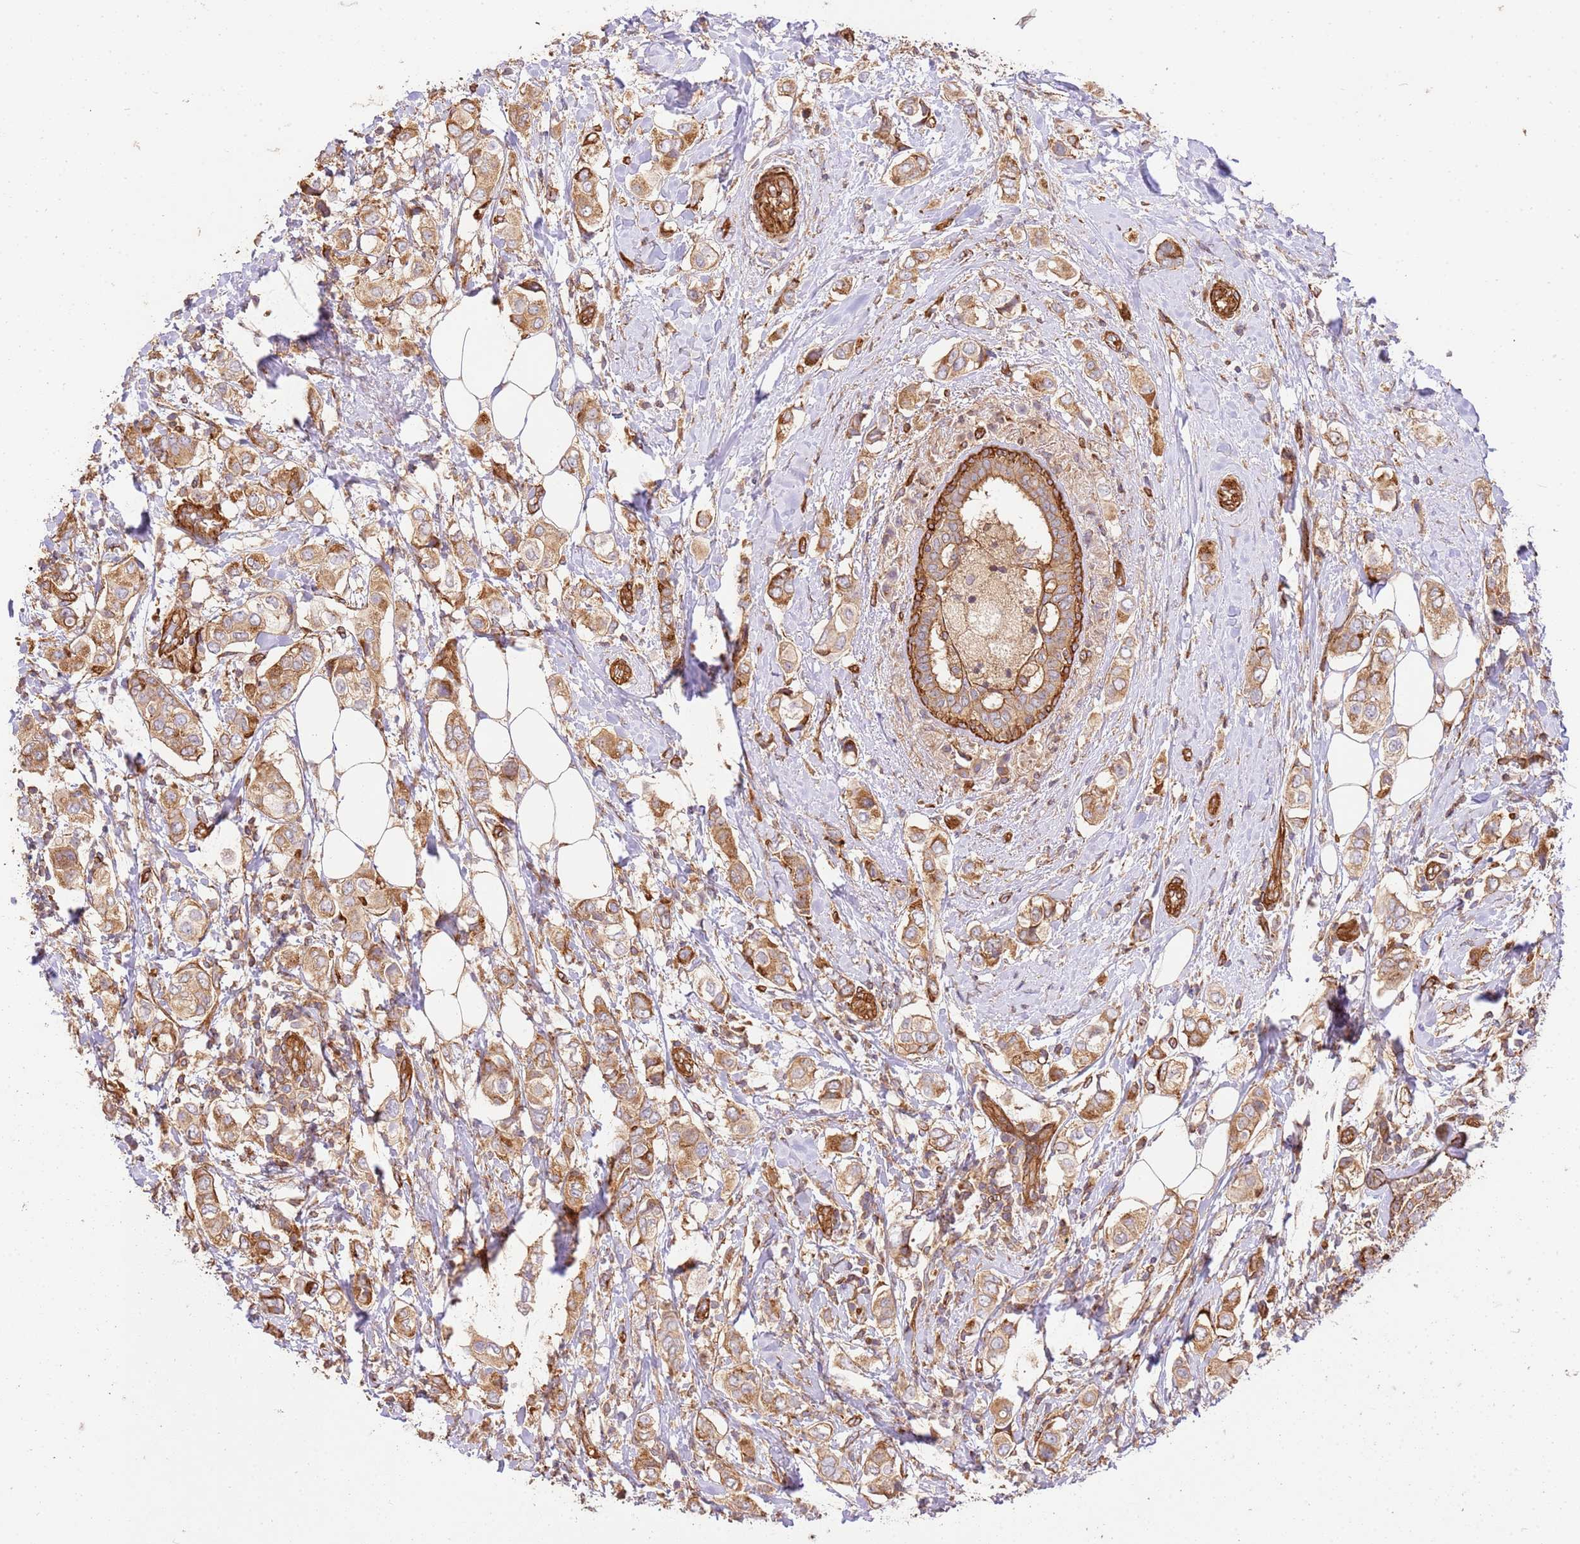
{"staining": {"intensity": "moderate", "quantity": ">75%", "location": "cytoplasmic/membranous"}, "tissue": "breast cancer", "cell_type": "Tumor cells", "image_type": "cancer", "snomed": [{"axis": "morphology", "description": "Lobular carcinoma"}, {"axis": "topography", "description": "Breast"}], "caption": "Immunohistochemical staining of human breast cancer (lobular carcinoma) demonstrates medium levels of moderate cytoplasmic/membranous protein positivity in about >75% of tumor cells.", "gene": "ZBTB39", "patient": {"sex": "female", "age": 51}}